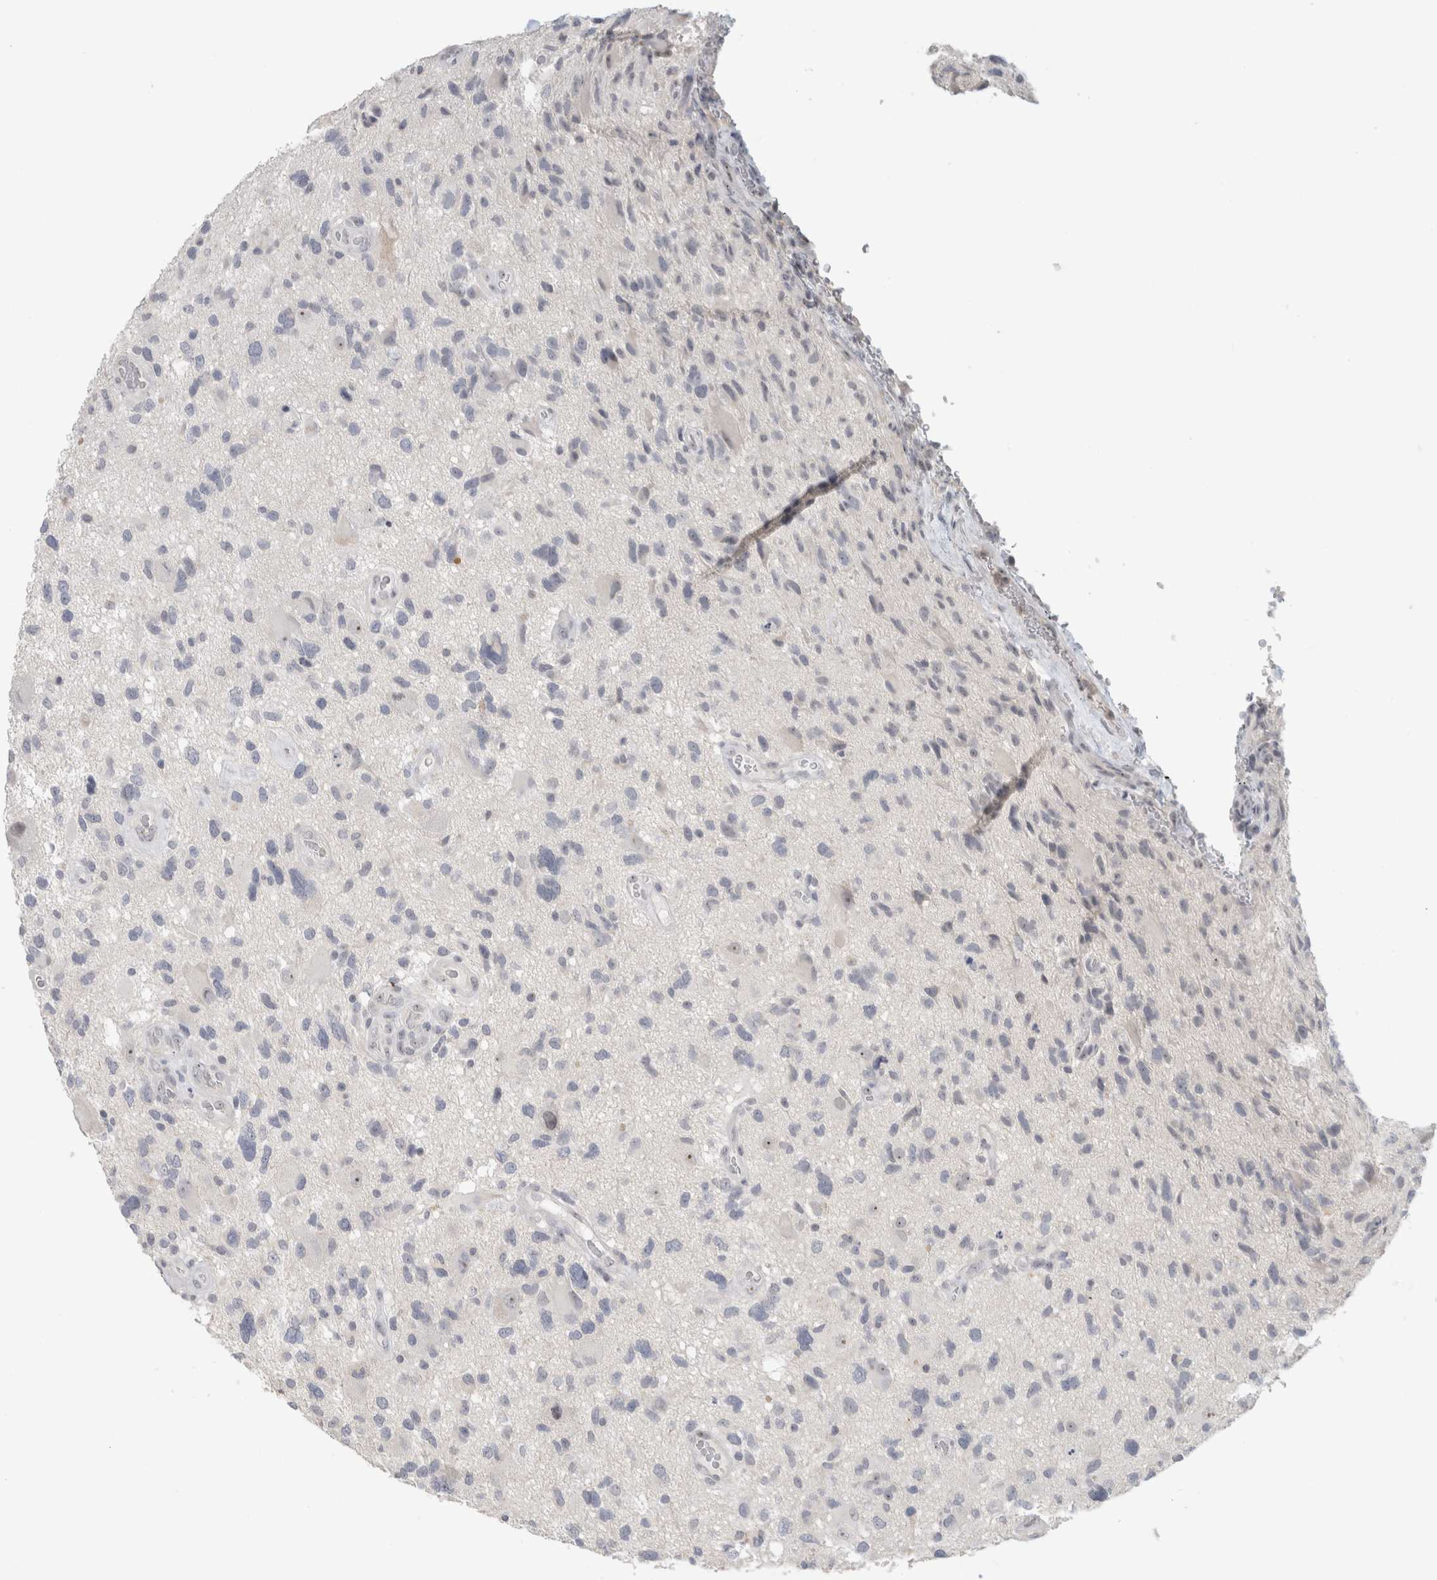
{"staining": {"intensity": "negative", "quantity": "none", "location": "none"}, "tissue": "glioma", "cell_type": "Tumor cells", "image_type": "cancer", "snomed": [{"axis": "morphology", "description": "Glioma, malignant, High grade"}, {"axis": "topography", "description": "Brain"}], "caption": "Image shows no significant protein expression in tumor cells of high-grade glioma (malignant).", "gene": "FMR1NB", "patient": {"sex": "male", "age": 33}}